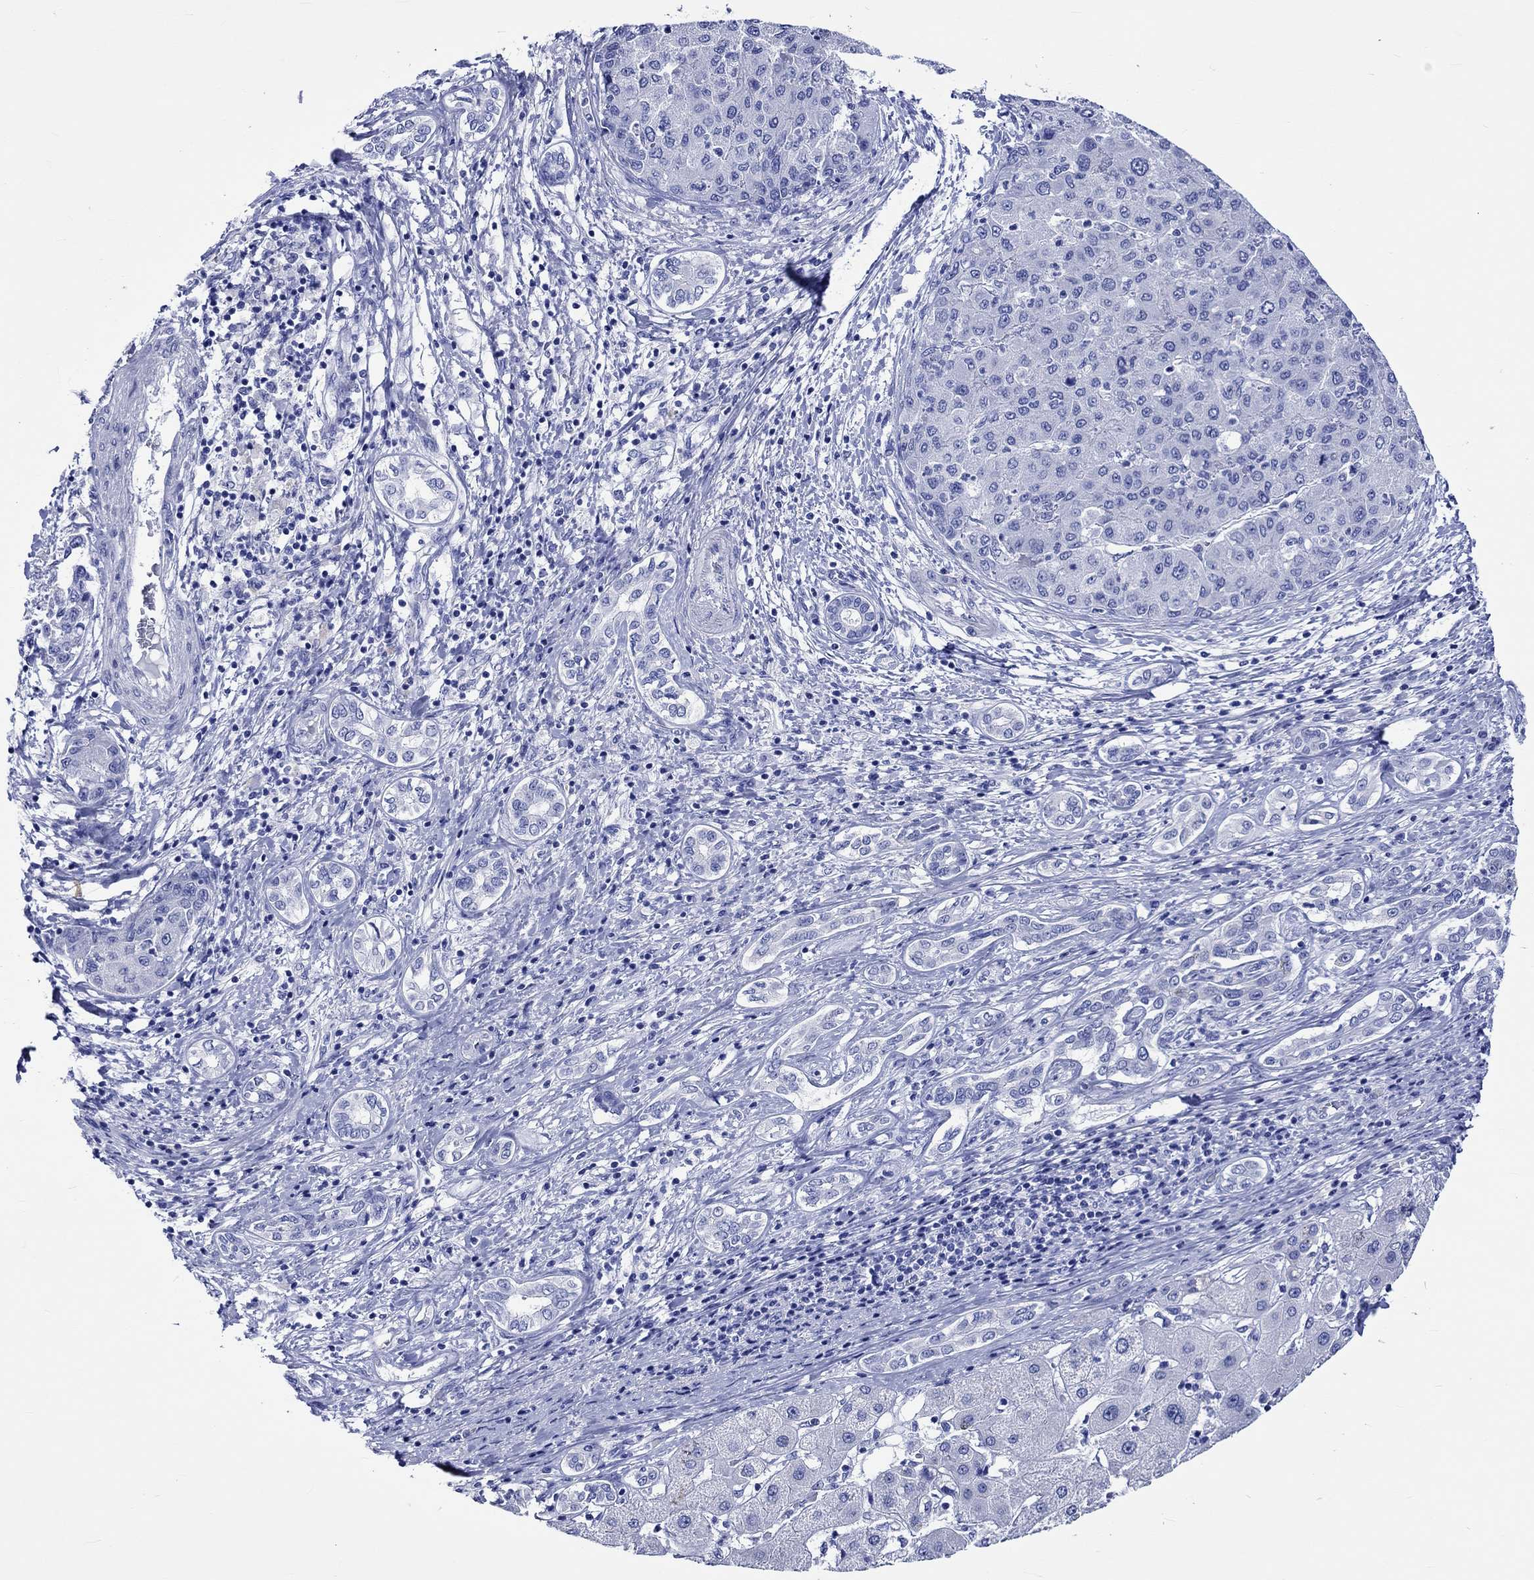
{"staining": {"intensity": "negative", "quantity": "none", "location": "none"}, "tissue": "liver cancer", "cell_type": "Tumor cells", "image_type": "cancer", "snomed": [{"axis": "morphology", "description": "Carcinoma, Hepatocellular, NOS"}, {"axis": "topography", "description": "Liver"}], "caption": "Tumor cells are negative for brown protein staining in hepatocellular carcinoma (liver). The staining was performed using DAB to visualize the protein expression in brown, while the nuclei were stained in blue with hematoxylin (Magnification: 20x).", "gene": "HARBI1", "patient": {"sex": "male", "age": 65}}